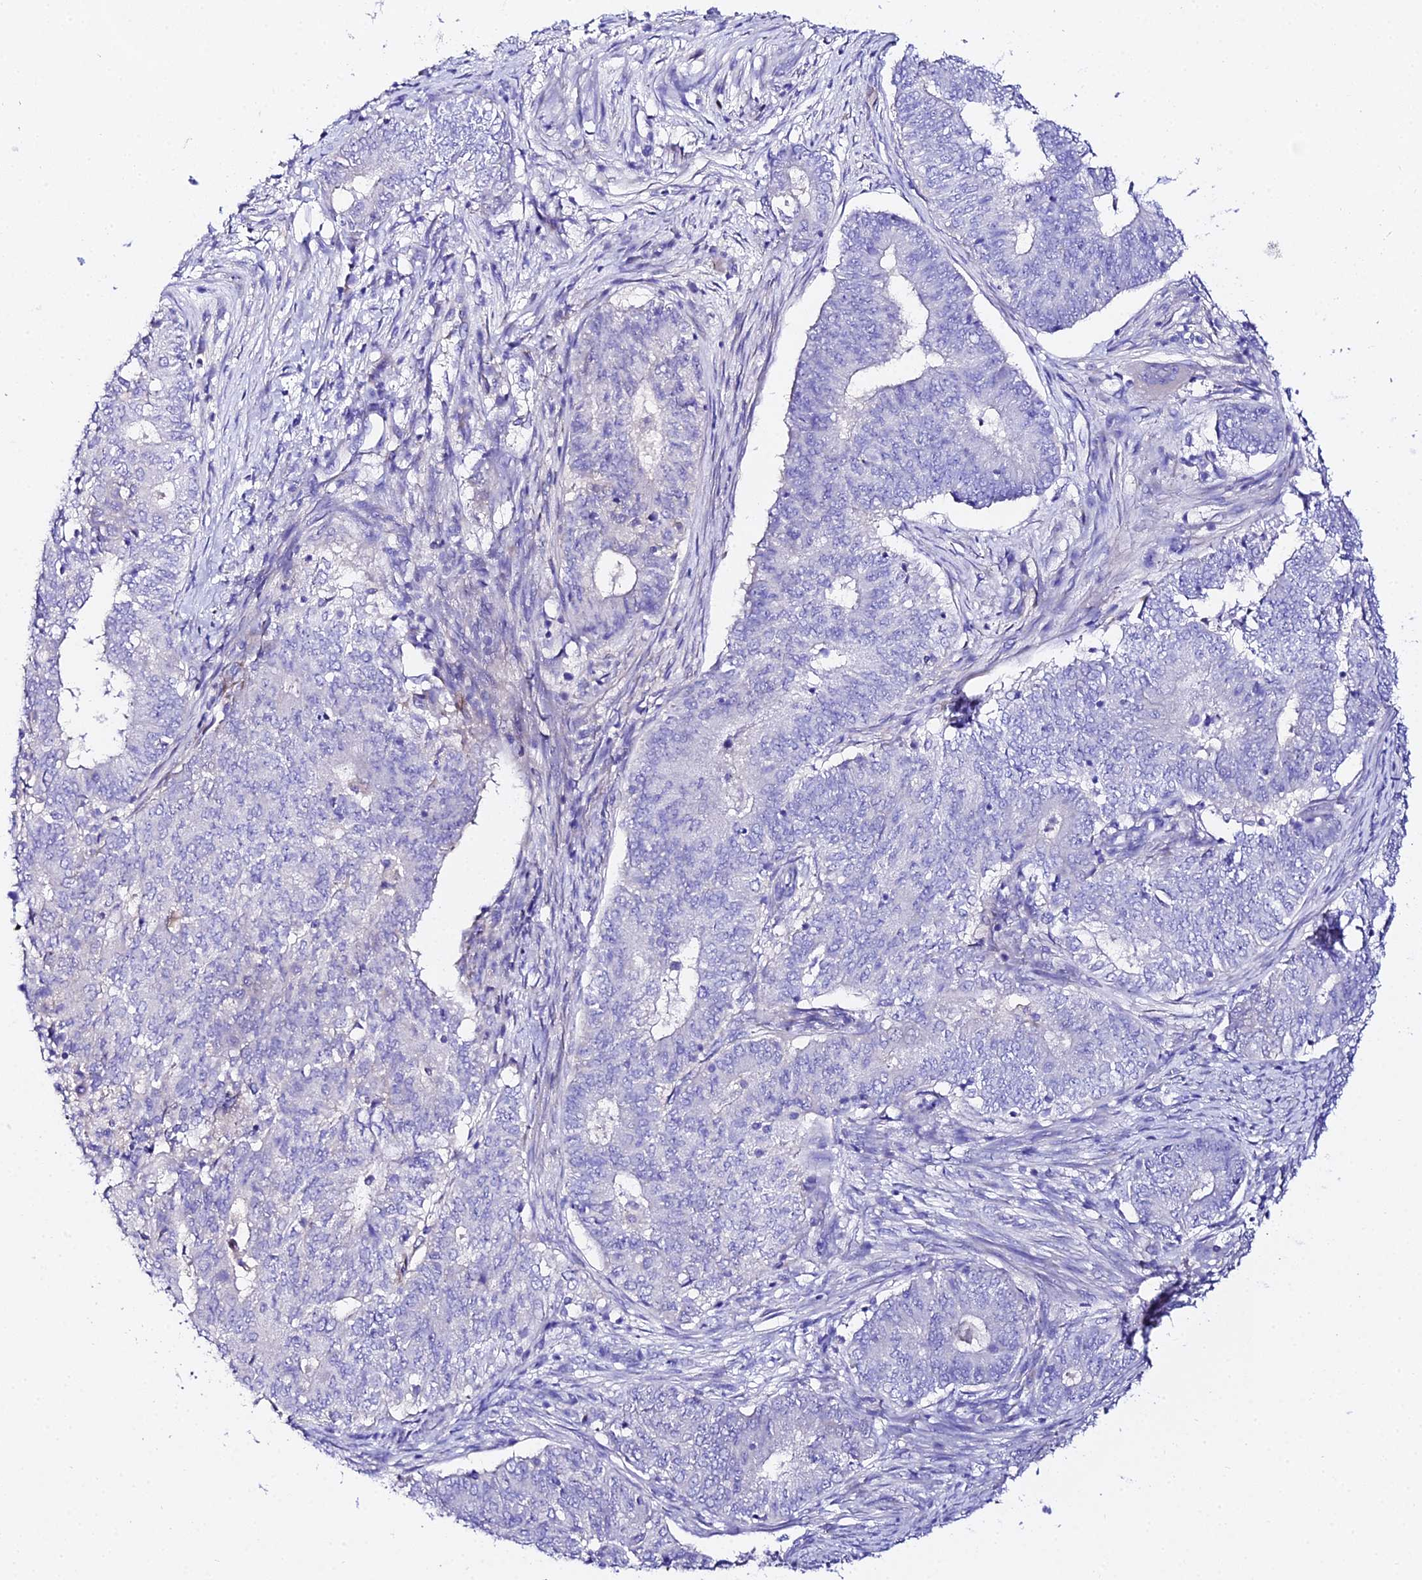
{"staining": {"intensity": "negative", "quantity": "none", "location": "none"}, "tissue": "endometrial cancer", "cell_type": "Tumor cells", "image_type": "cancer", "snomed": [{"axis": "morphology", "description": "Adenocarcinoma, NOS"}, {"axis": "topography", "description": "Endometrium"}], "caption": "Tumor cells show no significant expression in endometrial cancer (adenocarcinoma).", "gene": "TMEM117", "patient": {"sex": "female", "age": 62}}